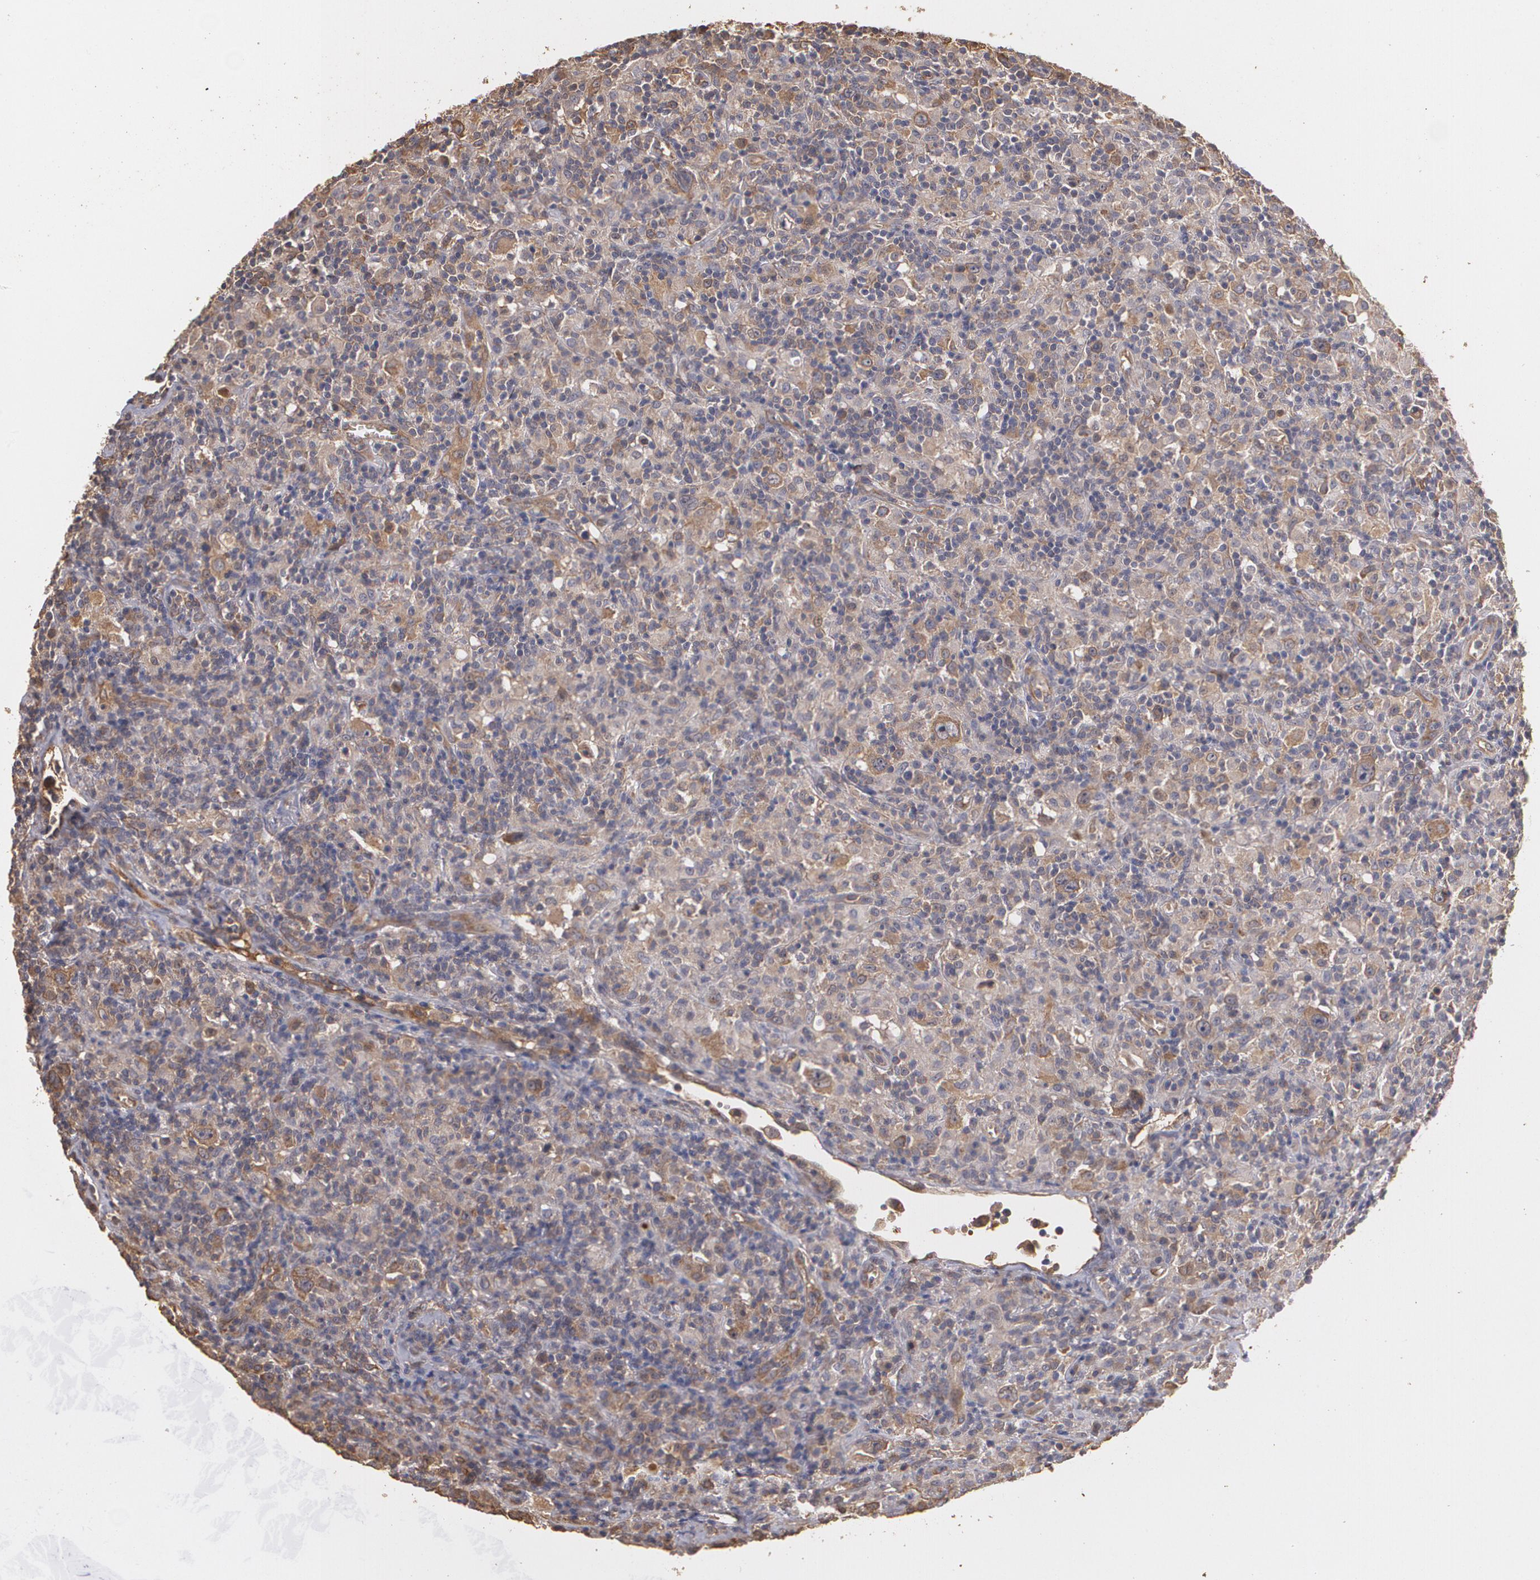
{"staining": {"intensity": "moderate", "quantity": "<25%", "location": "cytoplasmic/membranous"}, "tissue": "lymphoma", "cell_type": "Tumor cells", "image_type": "cancer", "snomed": [{"axis": "morphology", "description": "Hodgkin's disease, NOS"}, {"axis": "topography", "description": "Lymph node"}], "caption": "This is an image of immunohistochemistry staining of Hodgkin's disease, which shows moderate expression in the cytoplasmic/membranous of tumor cells.", "gene": "PON1", "patient": {"sex": "male", "age": 46}}